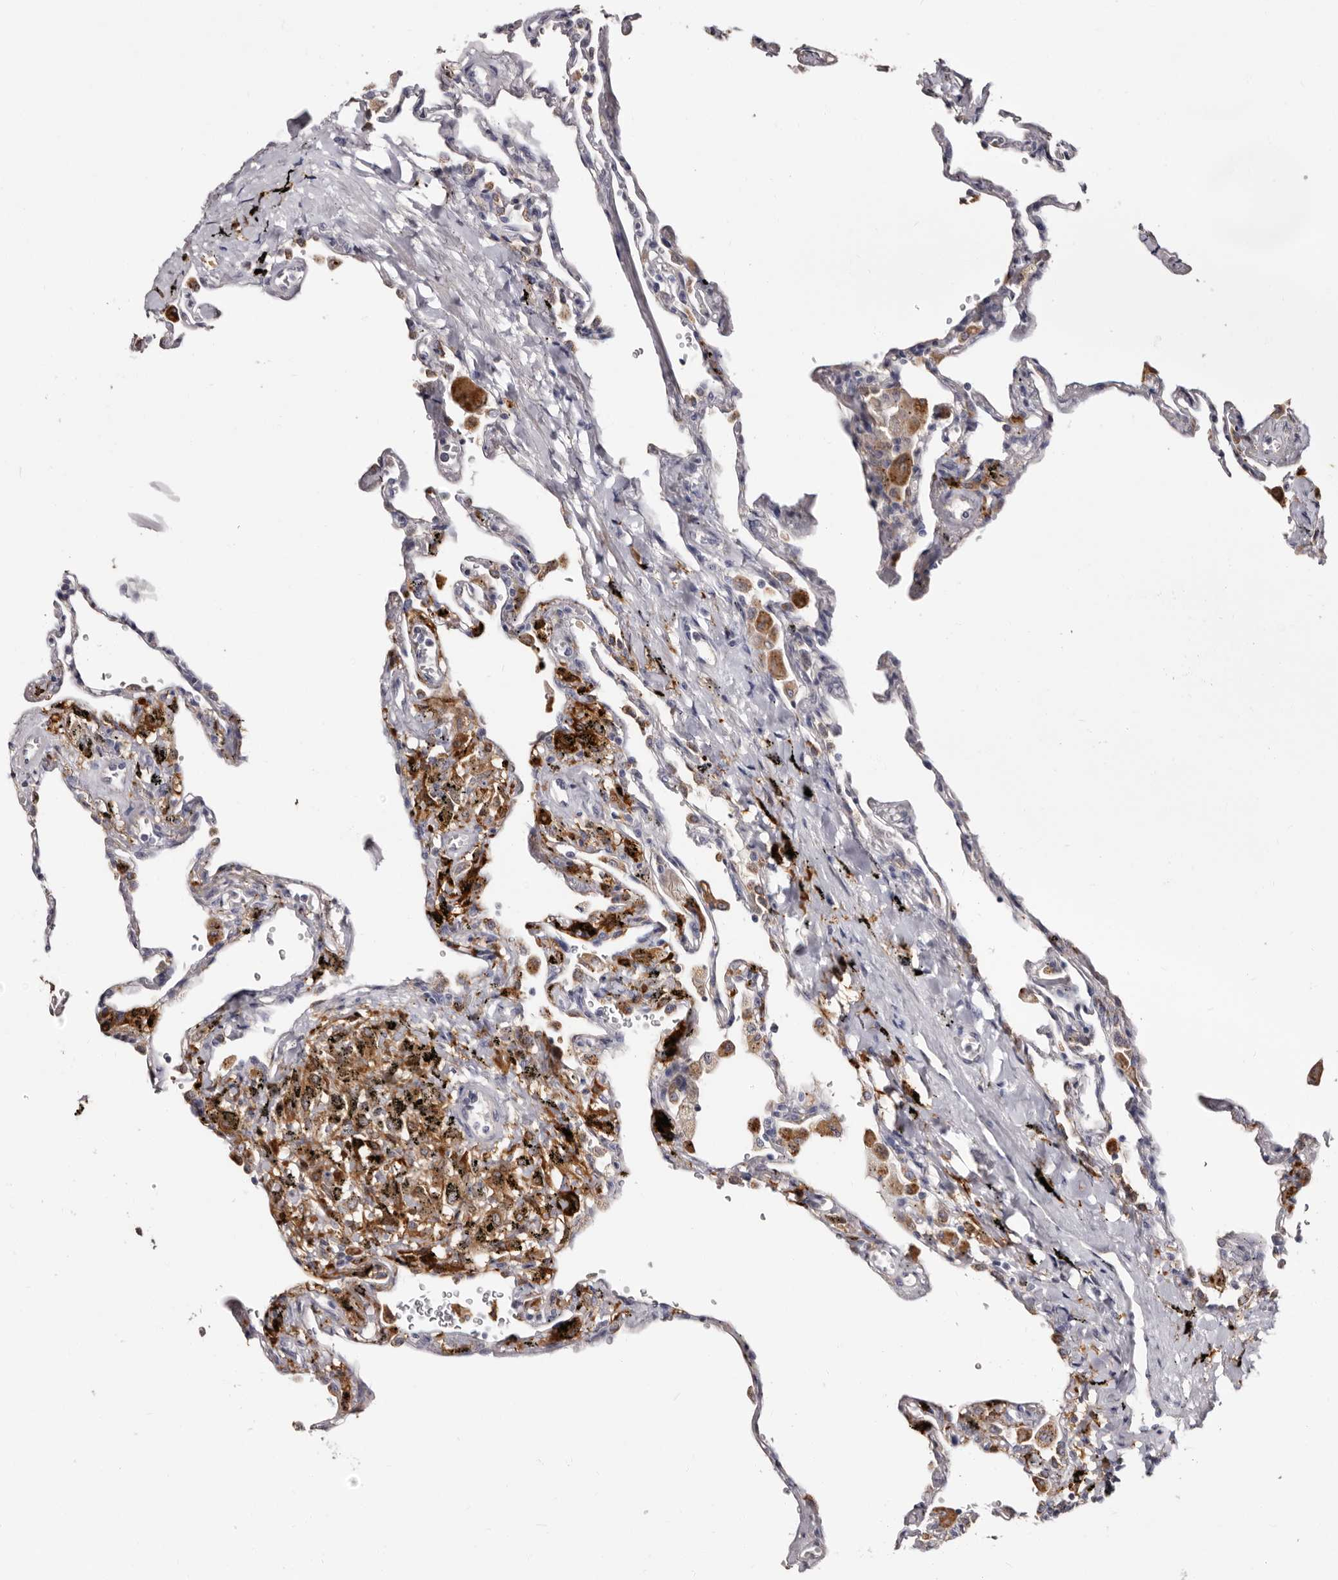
{"staining": {"intensity": "negative", "quantity": "none", "location": "none"}, "tissue": "lung", "cell_type": "Alveolar cells", "image_type": "normal", "snomed": [{"axis": "morphology", "description": "Normal tissue, NOS"}, {"axis": "topography", "description": "Lung"}], "caption": "An image of lung stained for a protein exhibits no brown staining in alveolar cells.", "gene": "PTAFR", "patient": {"sex": "male", "age": 59}}